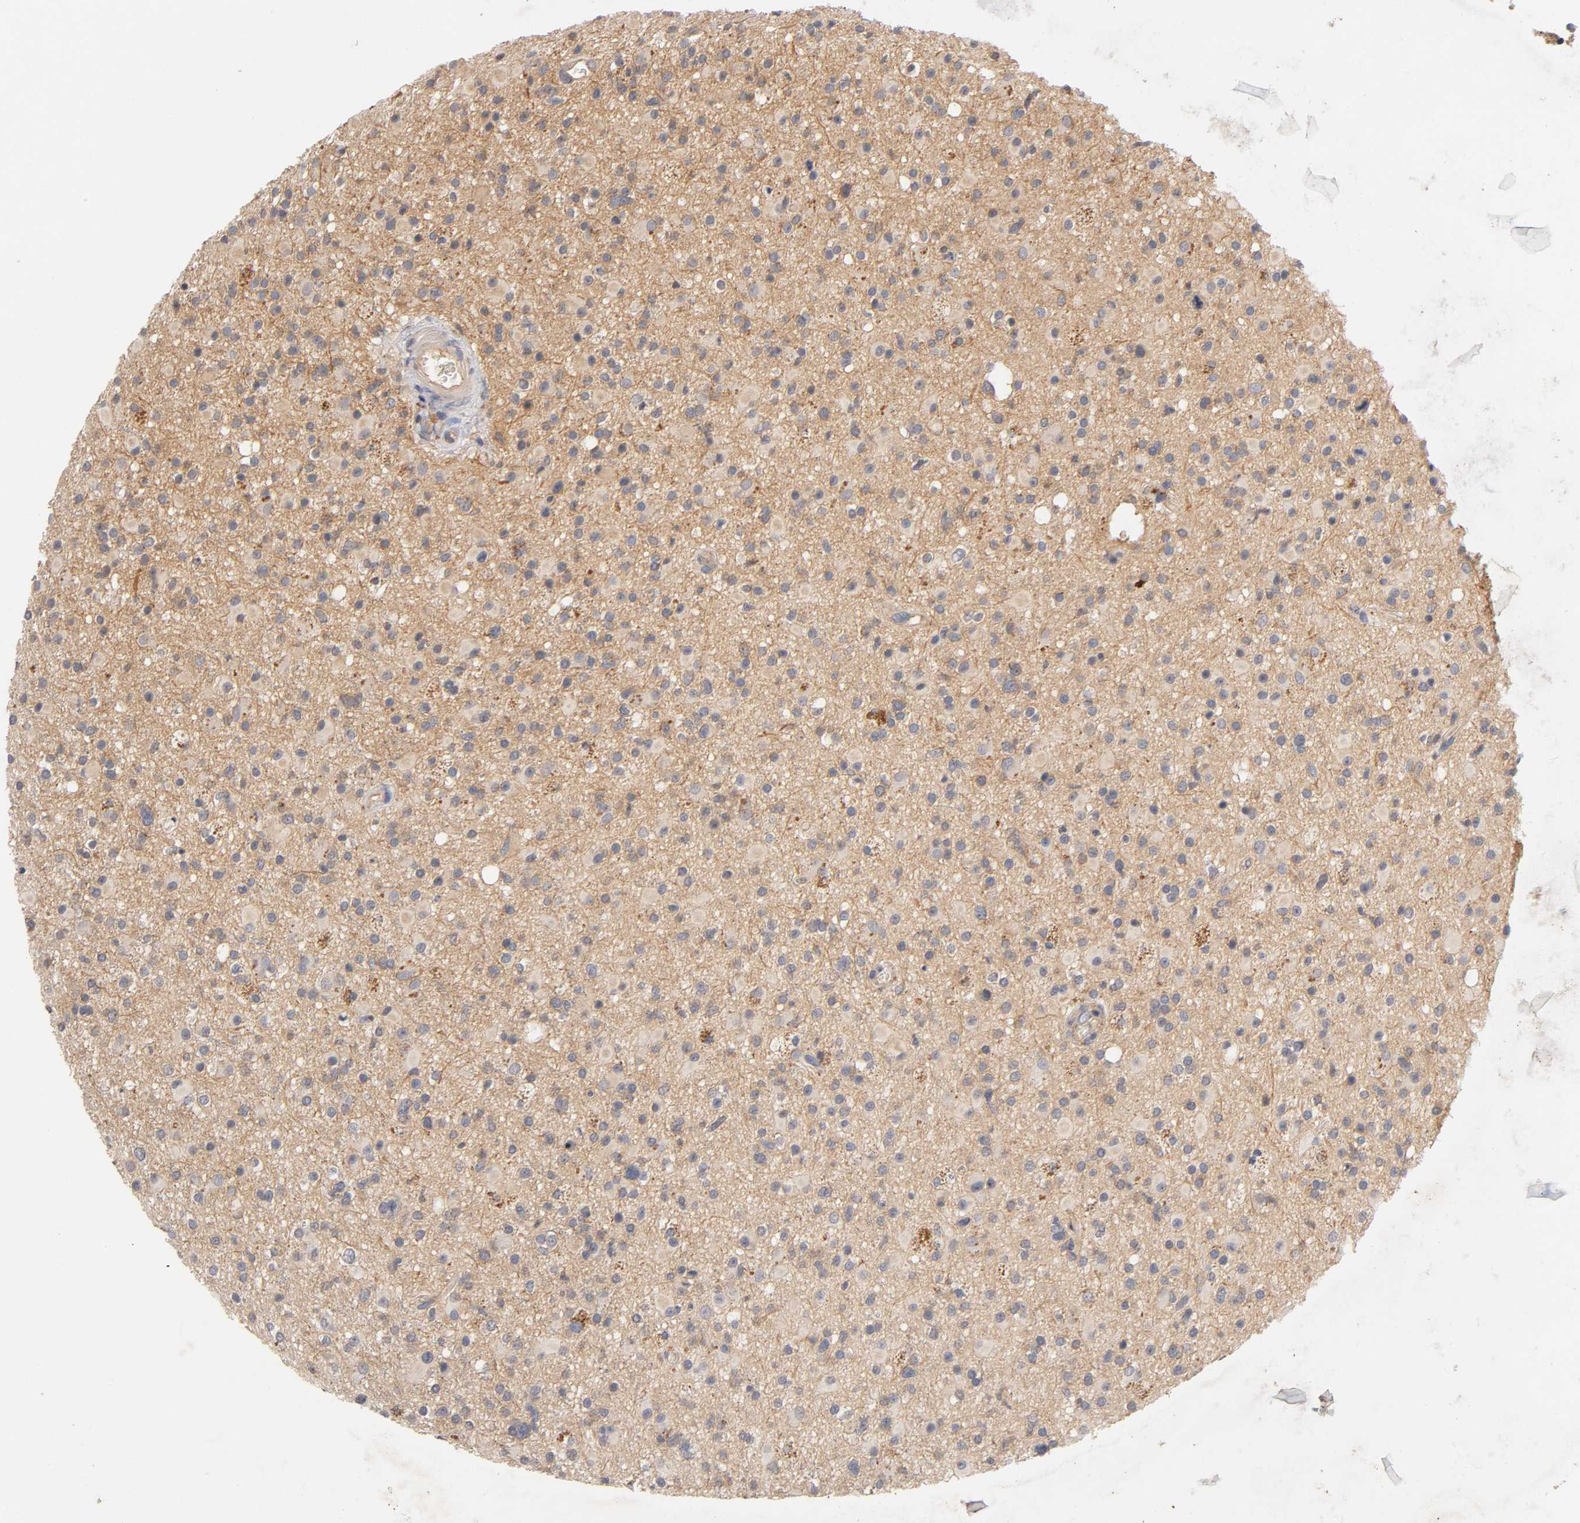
{"staining": {"intensity": "weak", "quantity": ">75%", "location": "cytoplasmic/membranous"}, "tissue": "glioma", "cell_type": "Tumor cells", "image_type": "cancer", "snomed": [{"axis": "morphology", "description": "Glioma, malignant, High grade"}, {"axis": "topography", "description": "Brain"}], "caption": "About >75% of tumor cells in human glioma demonstrate weak cytoplasmic/membranous protein expression as visualized by brown immunohistochemical staining.", "gene": "PDZD11", "patient": {"sex": "male", "age": 33}}